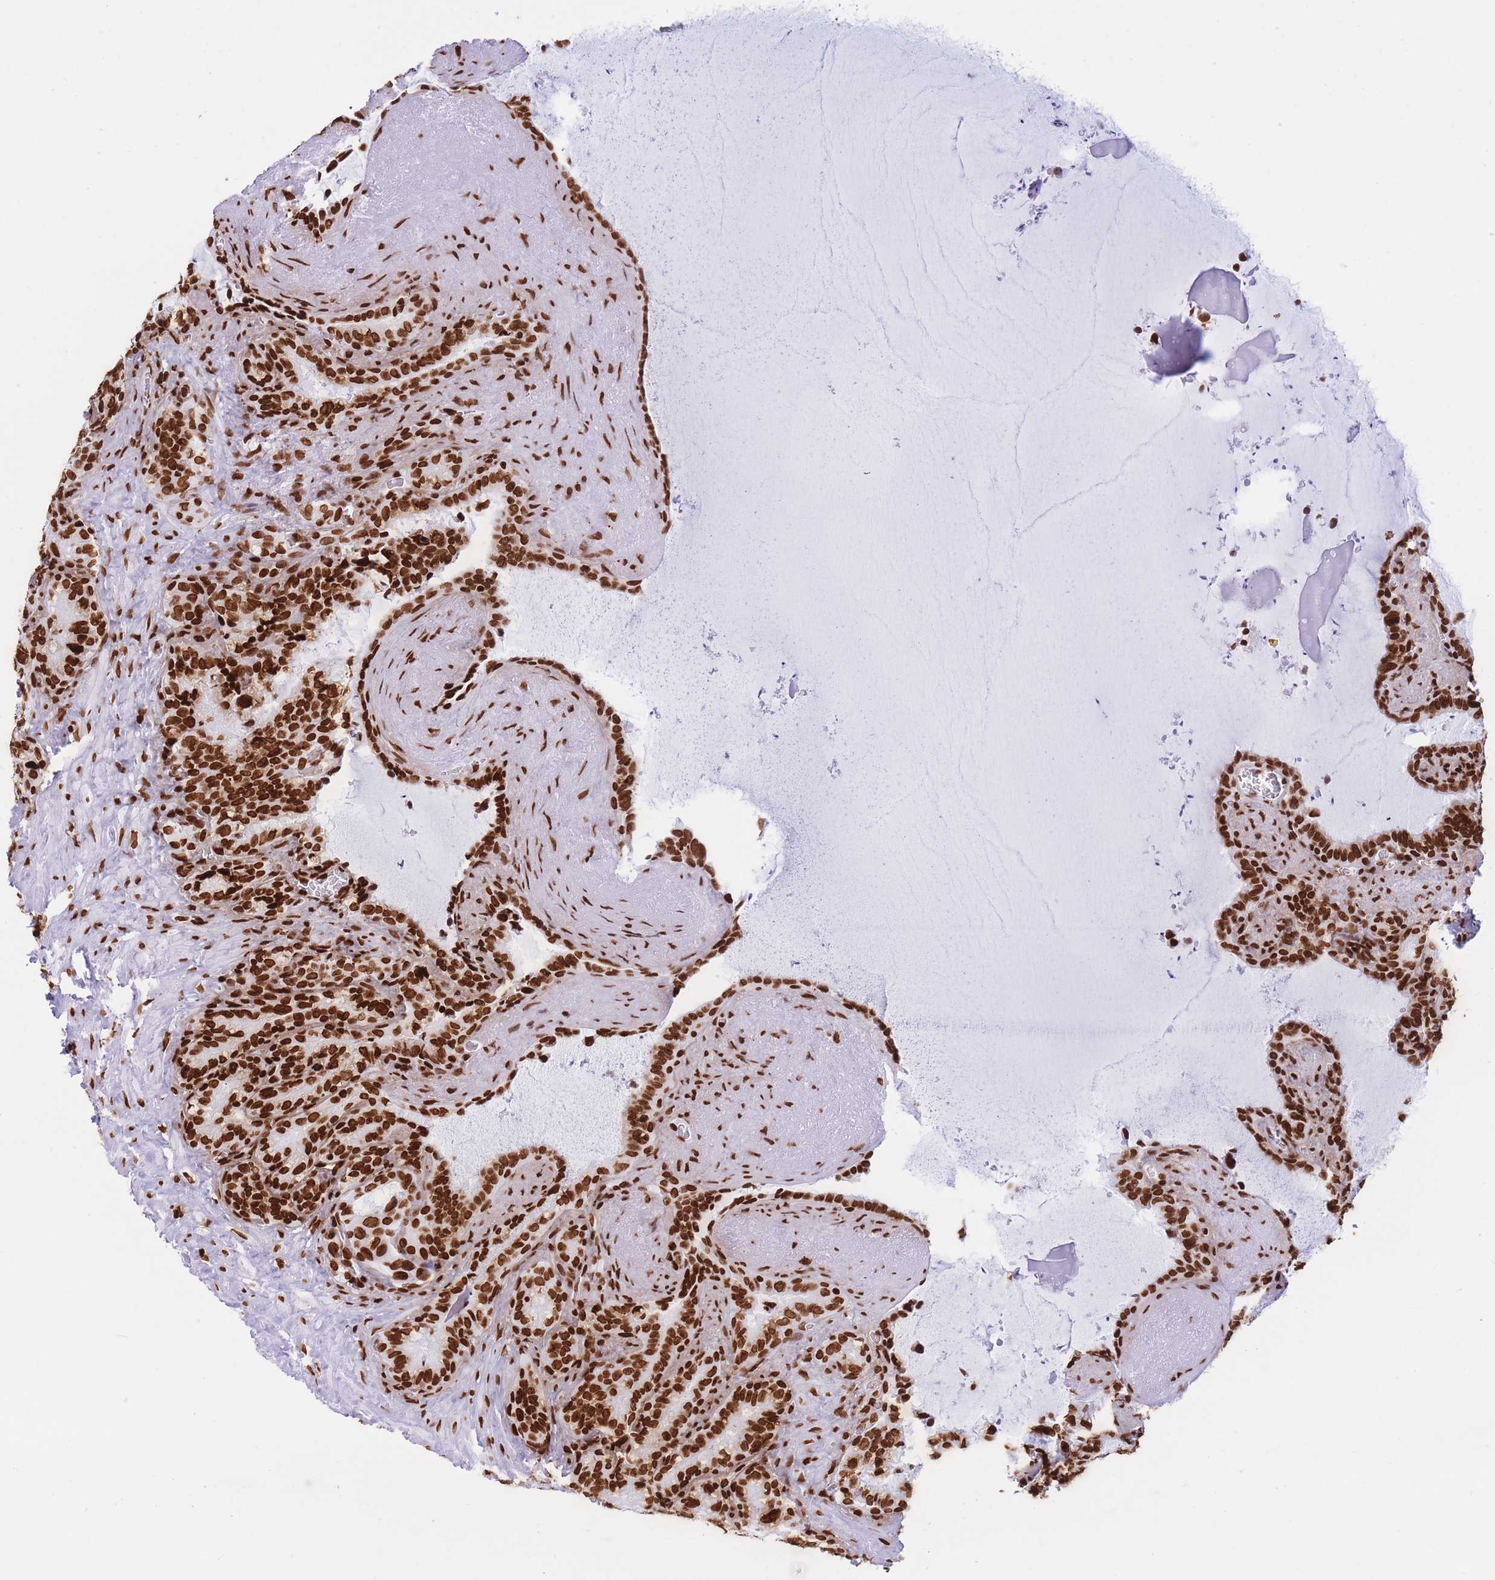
{"staining": {"intensity": "strong", "quantity": ">75%", "location": "nuclear"}, "tissue": "seminal vesicle", "cell_type": "Glandular cells", "image_type": "normal", "snomed": [{"axis": "morphology", "description": "Normal tissue, NOS"}, {"axis": "topography", "description": "Prostate"}, {"axis": "topography", "description": "Seminal veicle"}], "caption": "Protein staining demonstrates strong nuclear positivity in about >75% of glandular cells in benign seminal vesicle. The staining was performed using DAB to visualize the protein expression in brown, while the nuclei were stained in blue with hematoxylin (Magnification: 20x).", "gene": "H2BC10", "patient": {"sex": "male", "age": 58}}